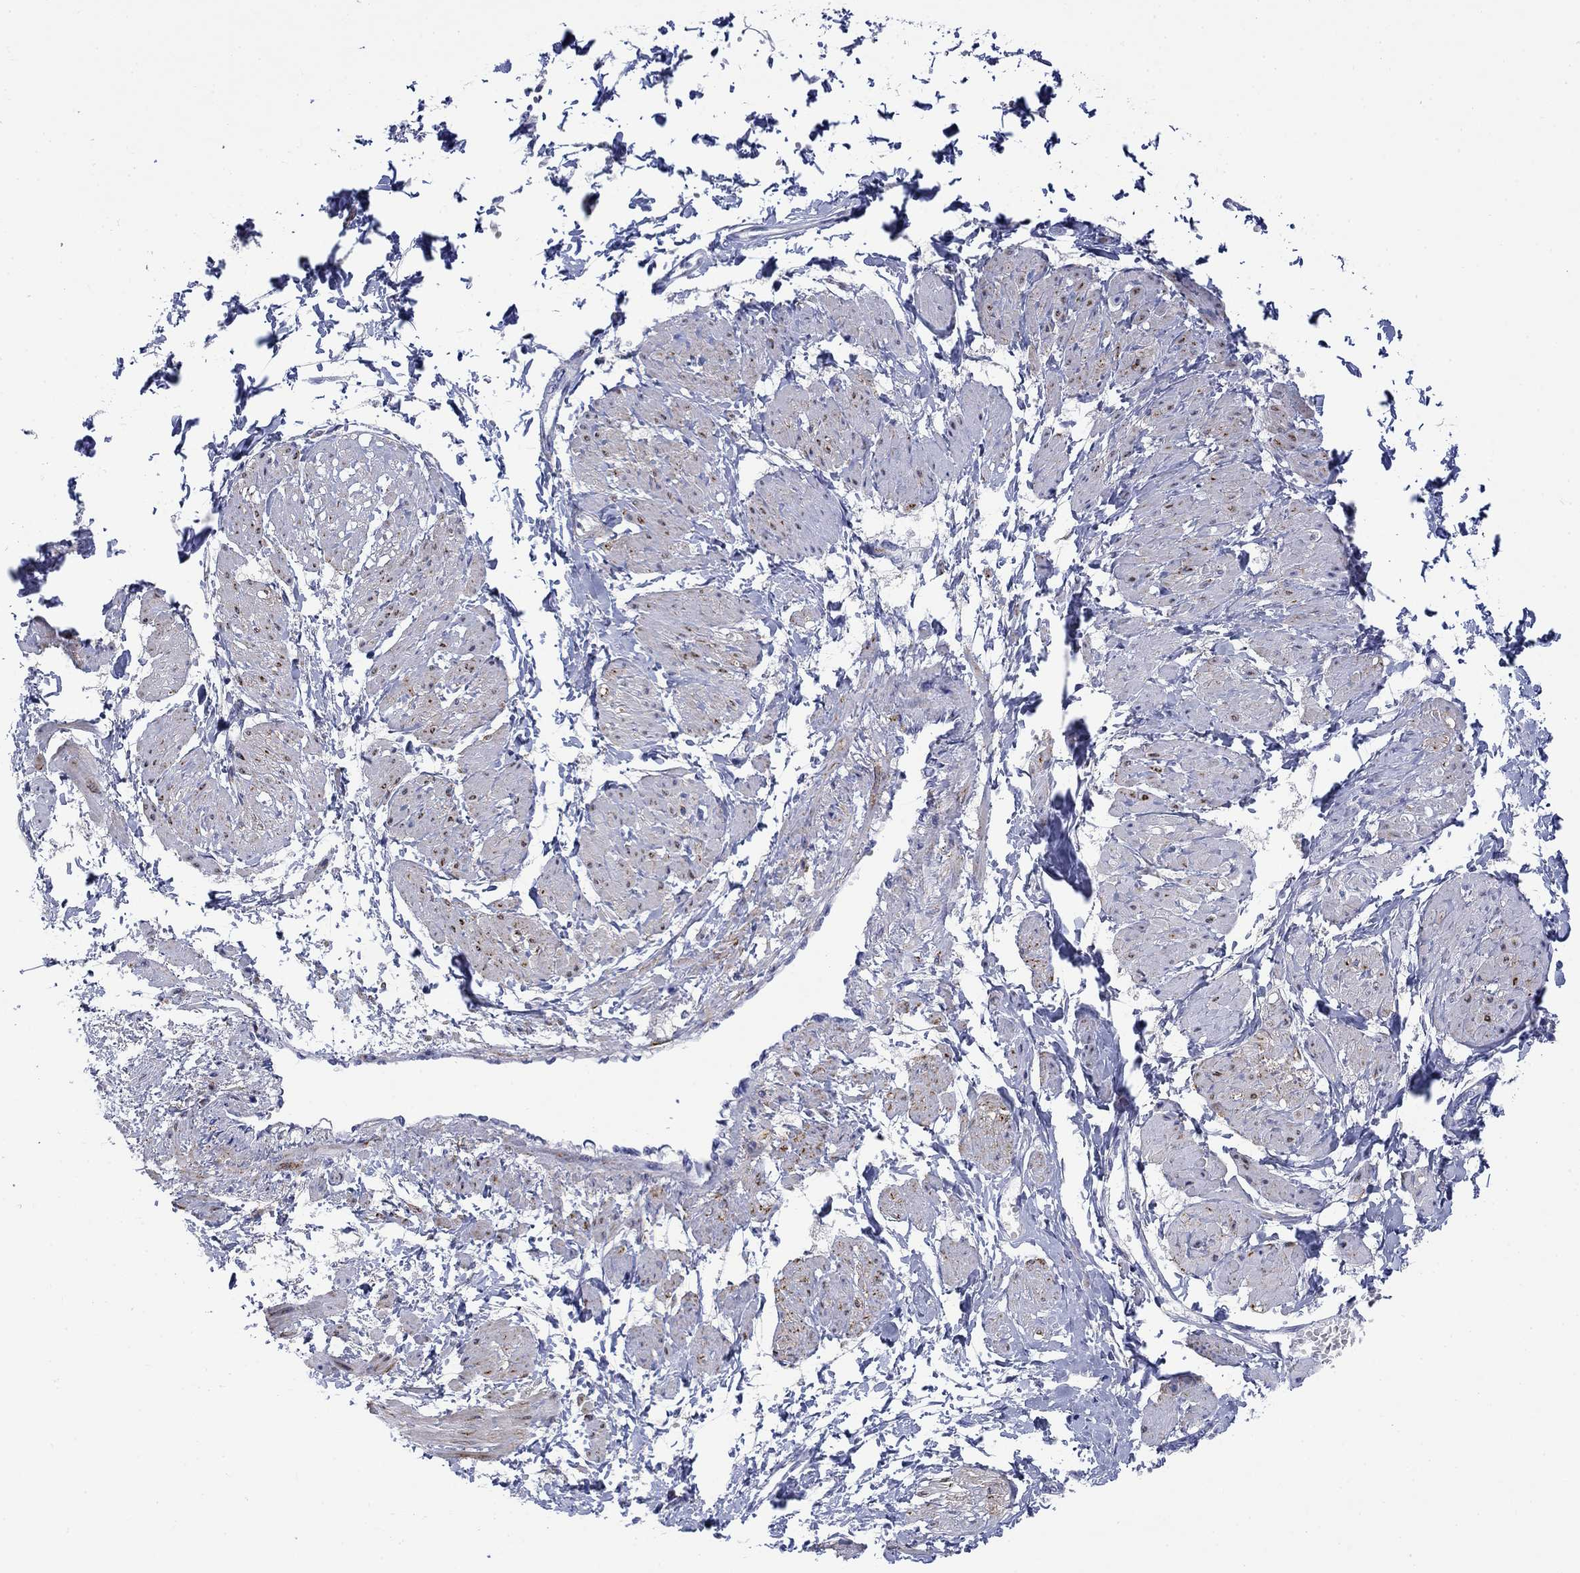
{"staining": {"intensity": "negative", "quantity": "none", "location": "none"}, "tissue": "smooth muscle", "cell_type": "Smooth muscle cells", "image_type": "normal", "snomed": [{"axis": "morphology", "description": "Normal tissue, NOS"}, {"axis": "topography", "description": "Smooth muscle"}, {"axis": "topography", "description": "Uterus"}], "caption": "Immunohistochemistry (IHC) micrograph of benign smooth muscle: human smooth muscle stained with DAB (3,3'-diaminobenzidine) exhibits no significant protein positivity in smooth muscle cells.", "gene": "PTPRZ1", "patient": {"sex": "female", "age": 39}}